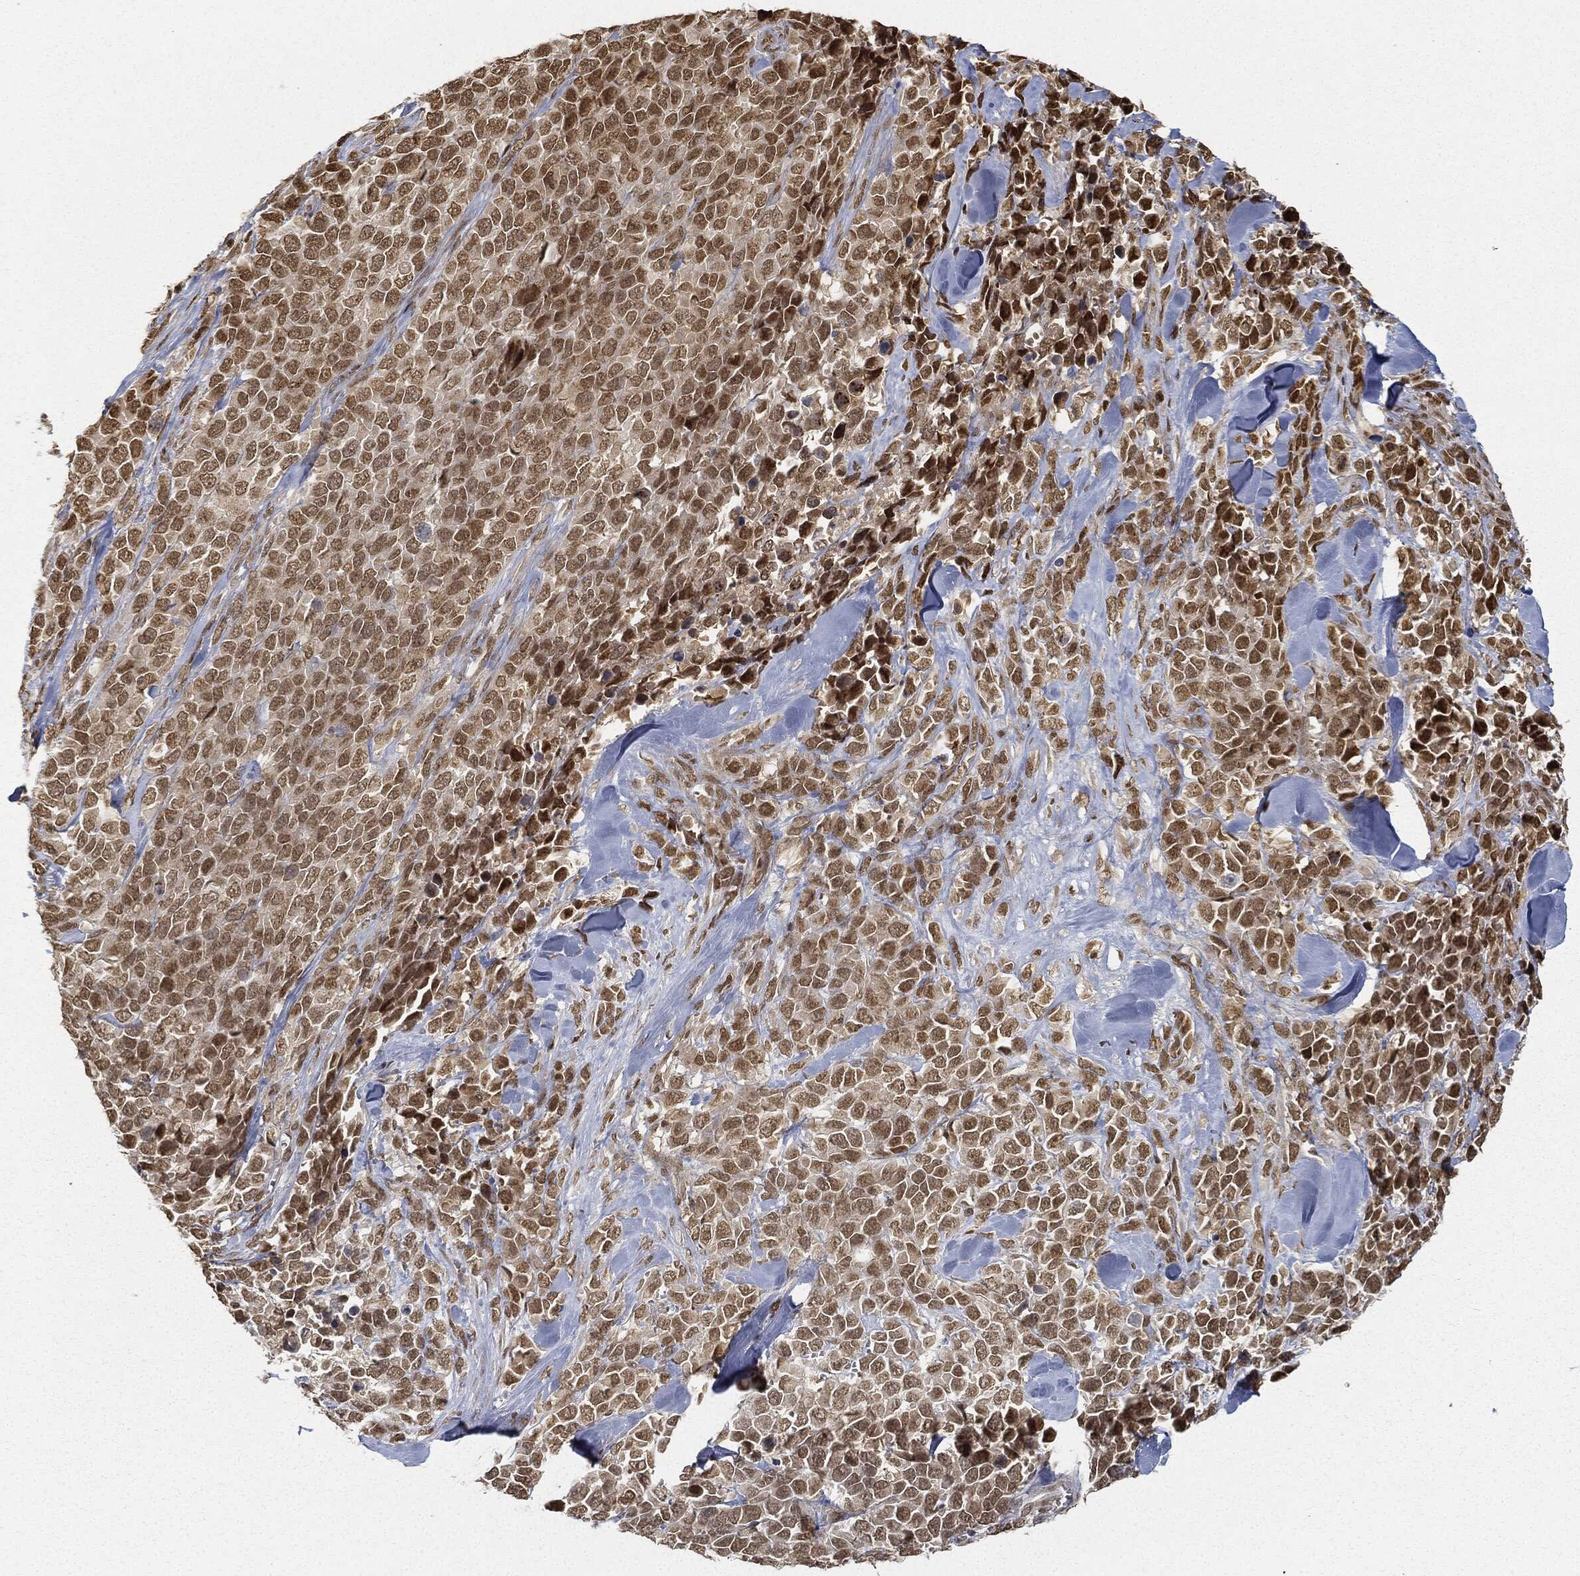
{"staining": {"intensity": "moderate", "quantity": "25%-75%", "location": "cytoplasmic/membranous,nuclear"}, "tissue": "melanoma", "cell_type": "Tumor cells", "image_type": "cancer", "snomed": [{"axis": "morphology", "description": "Malignant melanoma, Metastatic site"}, {"axis": "topography", "description": "Skin"}], "caption": "Moderate cytoplasmic/membranous and nuclear protein expression is seen in about 25%-75% of tumor cells in malignant melanoma (metastatic site).", "gene": "CIB1", "patient": {"sex": "male", "age": 84}}